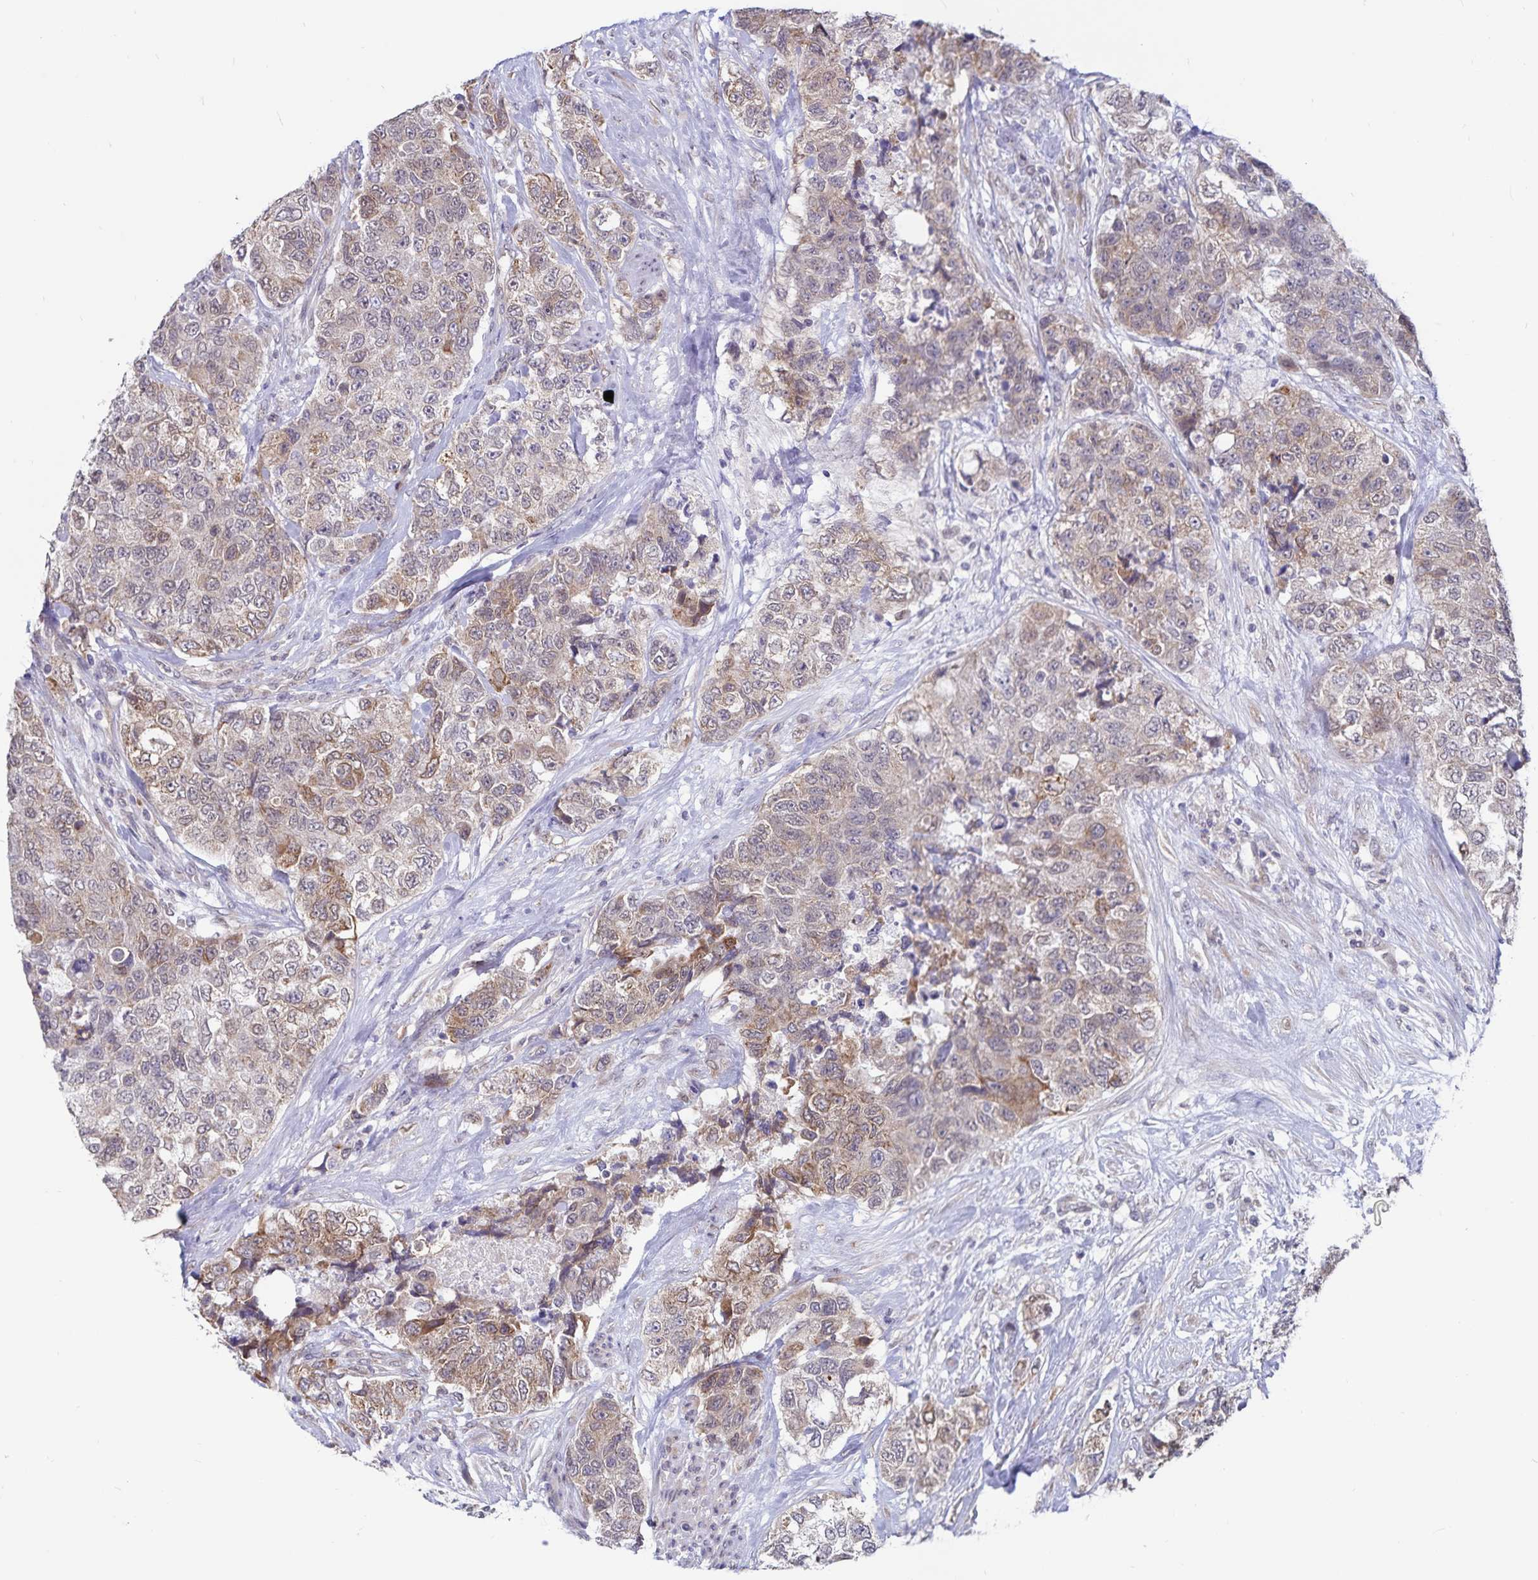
{"staining": {"intensity": "moderate", "quantity": "25%-75%", "location": "cytoplasmic/membranous"}, "tissue": "urothelial cancer", "cell_type": "Tumor cells", "image_type": "cancer", "snomed": [{"axis": "morphology", "description": "Urothelial carcinoma, High grade"}, {"axis": "topography", "description": "Urinary bladder"}], "caption": "Human urothelial cancer stained for a protein (brown) demonstrates moderate cytoplasmic/membranous positive staining in about 25%-75% of tumor cells.", "gene": "ATP2A2", "patient": {"sex": "female", "age": 78}}